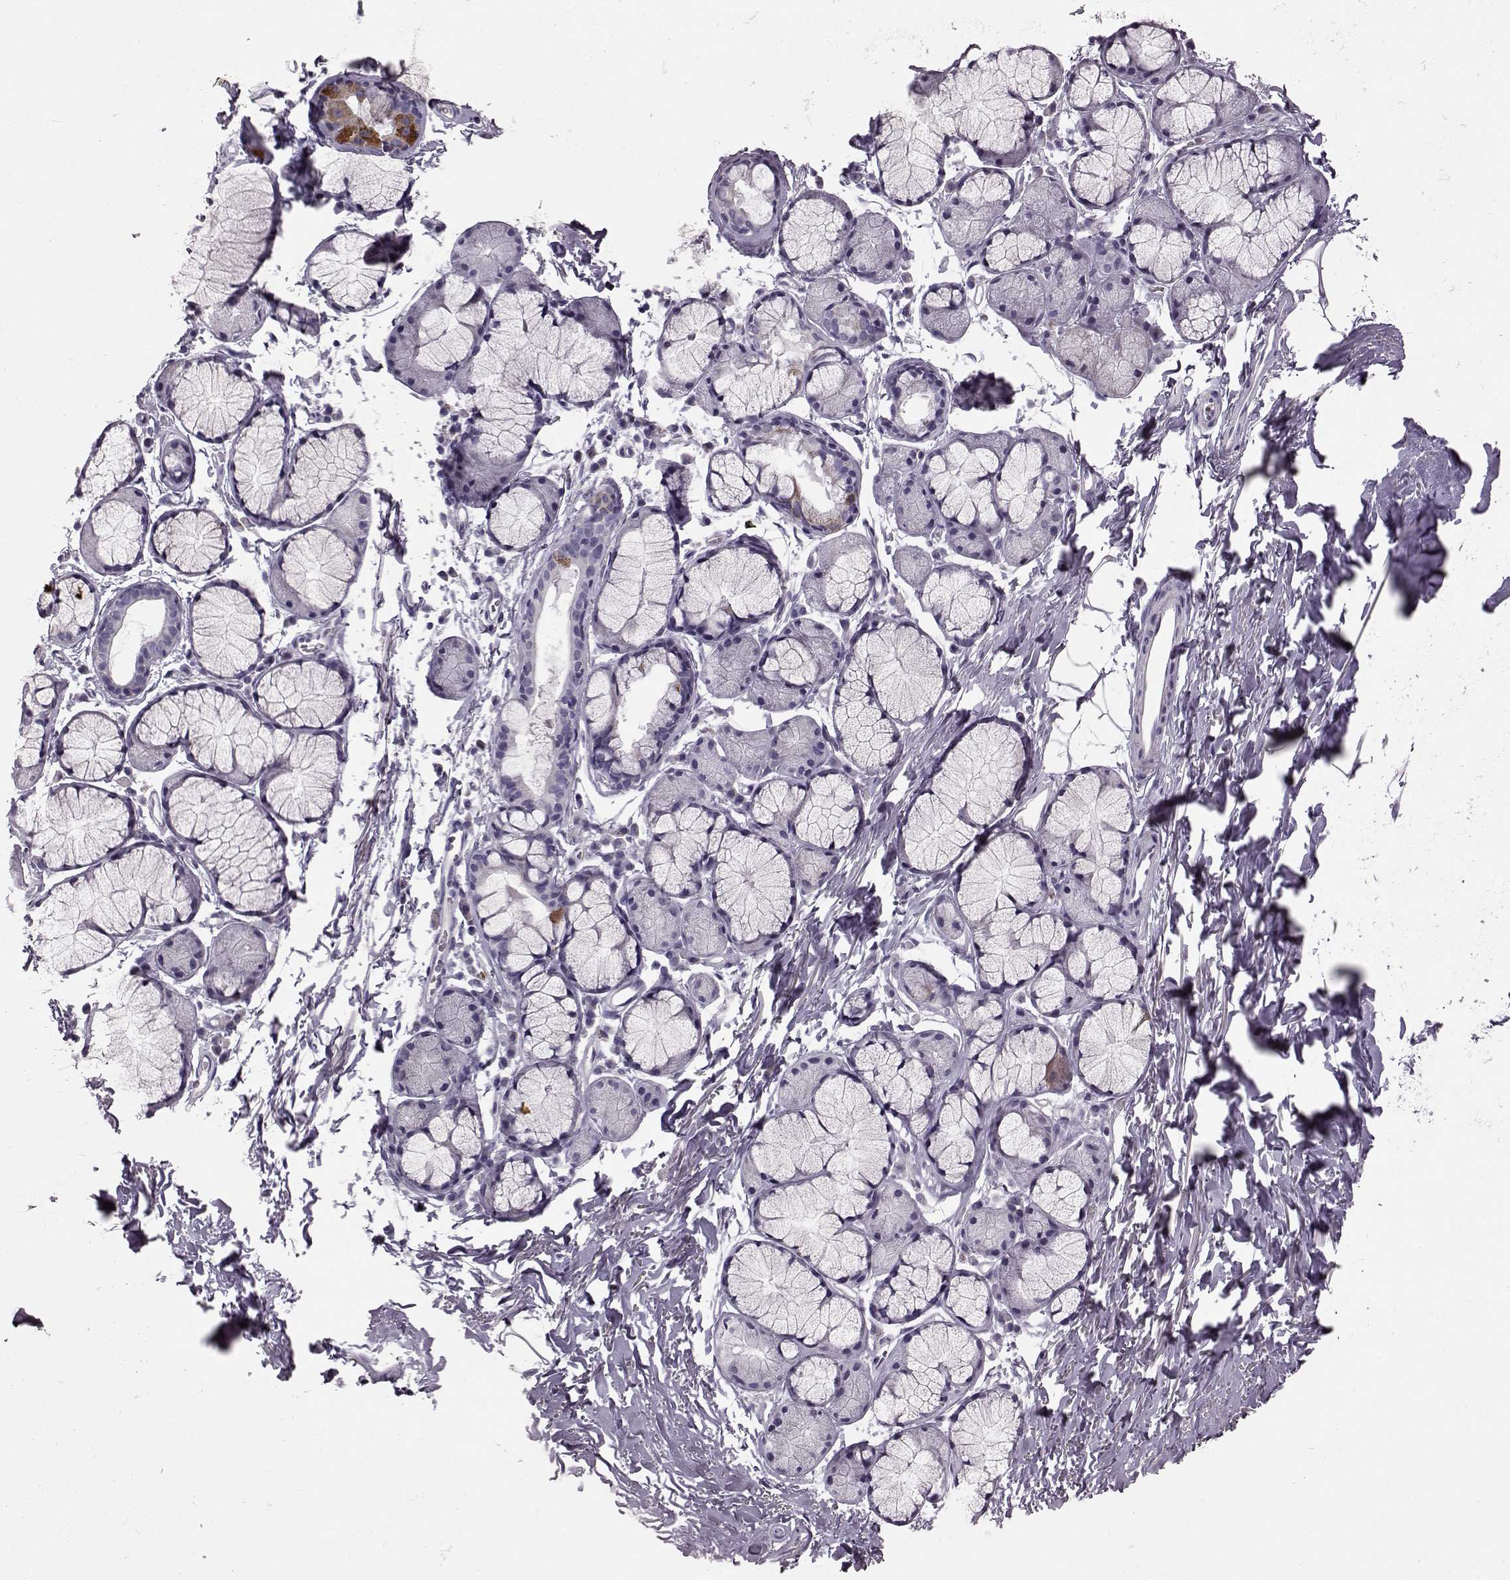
{"staining": {"intensity": "negative", "quantity": "none", "location": "none"}, "tissue": "soft tissue", "cell_type": "Chondrocytes", "image_type": "normal", "snomed": [{"axis": "morphology", "description": "Normal tissue, NOS"}, {"axis": "topography", "description": "Cartilage tissue"}, {"axis": "topography", "description": "Bronchus"}], "caption": "This is a image of immunohistochemistry (IHC) staining of benign soft tissue, which shows no positivity in chondrocytes.", "gene": "RIMS2", "patient": {"sex": "female", "age": 79}}